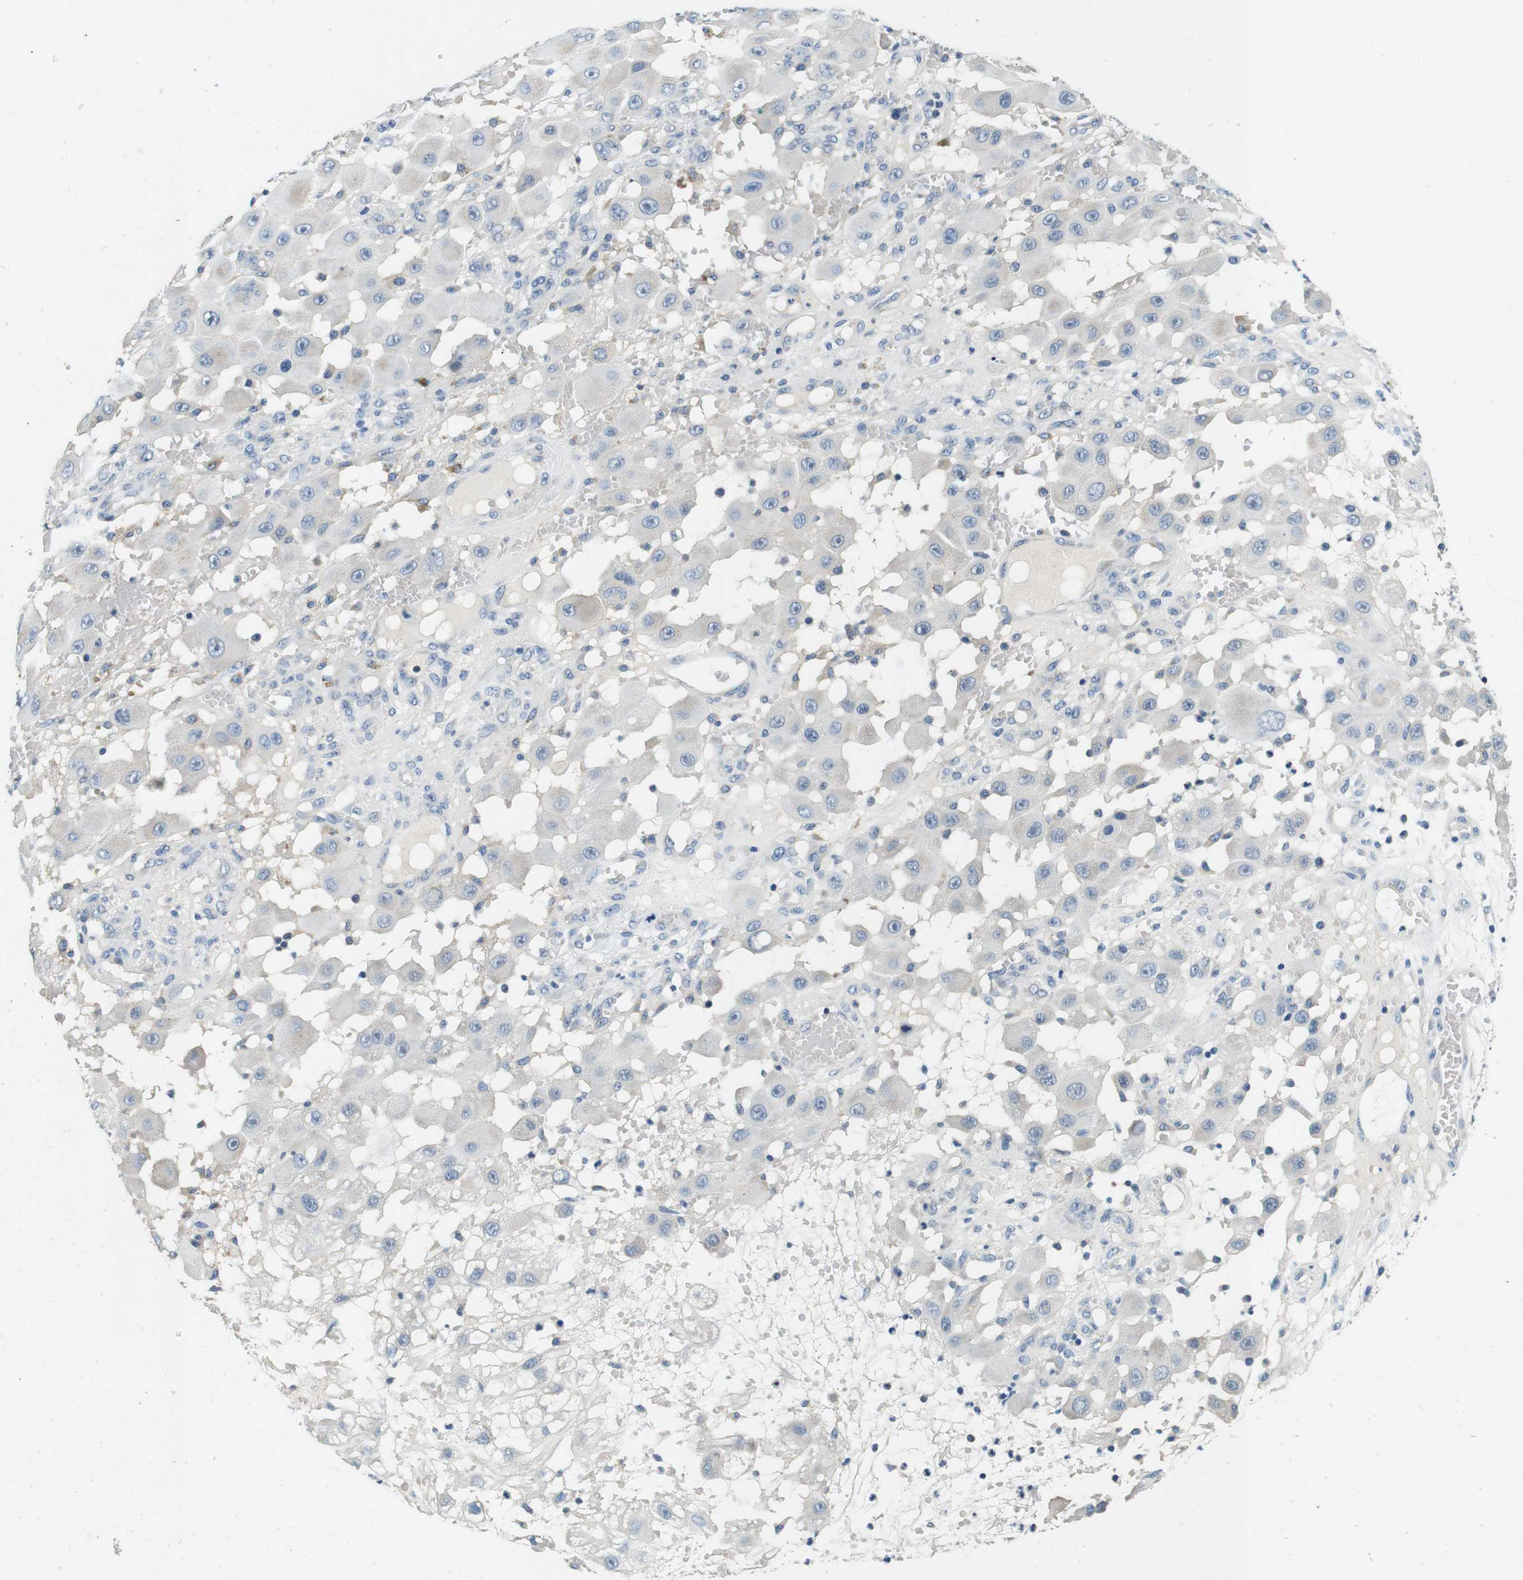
{"staining": {"intensity": "negative", "quantity": "none", "location": "none"}, "tissue": "melanoma", "cell_type": "Tumor cells", "image_type": "cancer", "snomed": [{"axis": "morphology", "description": "Malignant melanoma, NOS"}, {"axis": "topography", "description": "Skin"}], "caption": "High power microscopy photomicrograph of an IHC micrograph of melanoma, revealing no significant staining in tumor cells.", "gene": "DTNA", "patient": {"sex": "female", "age": 81}}